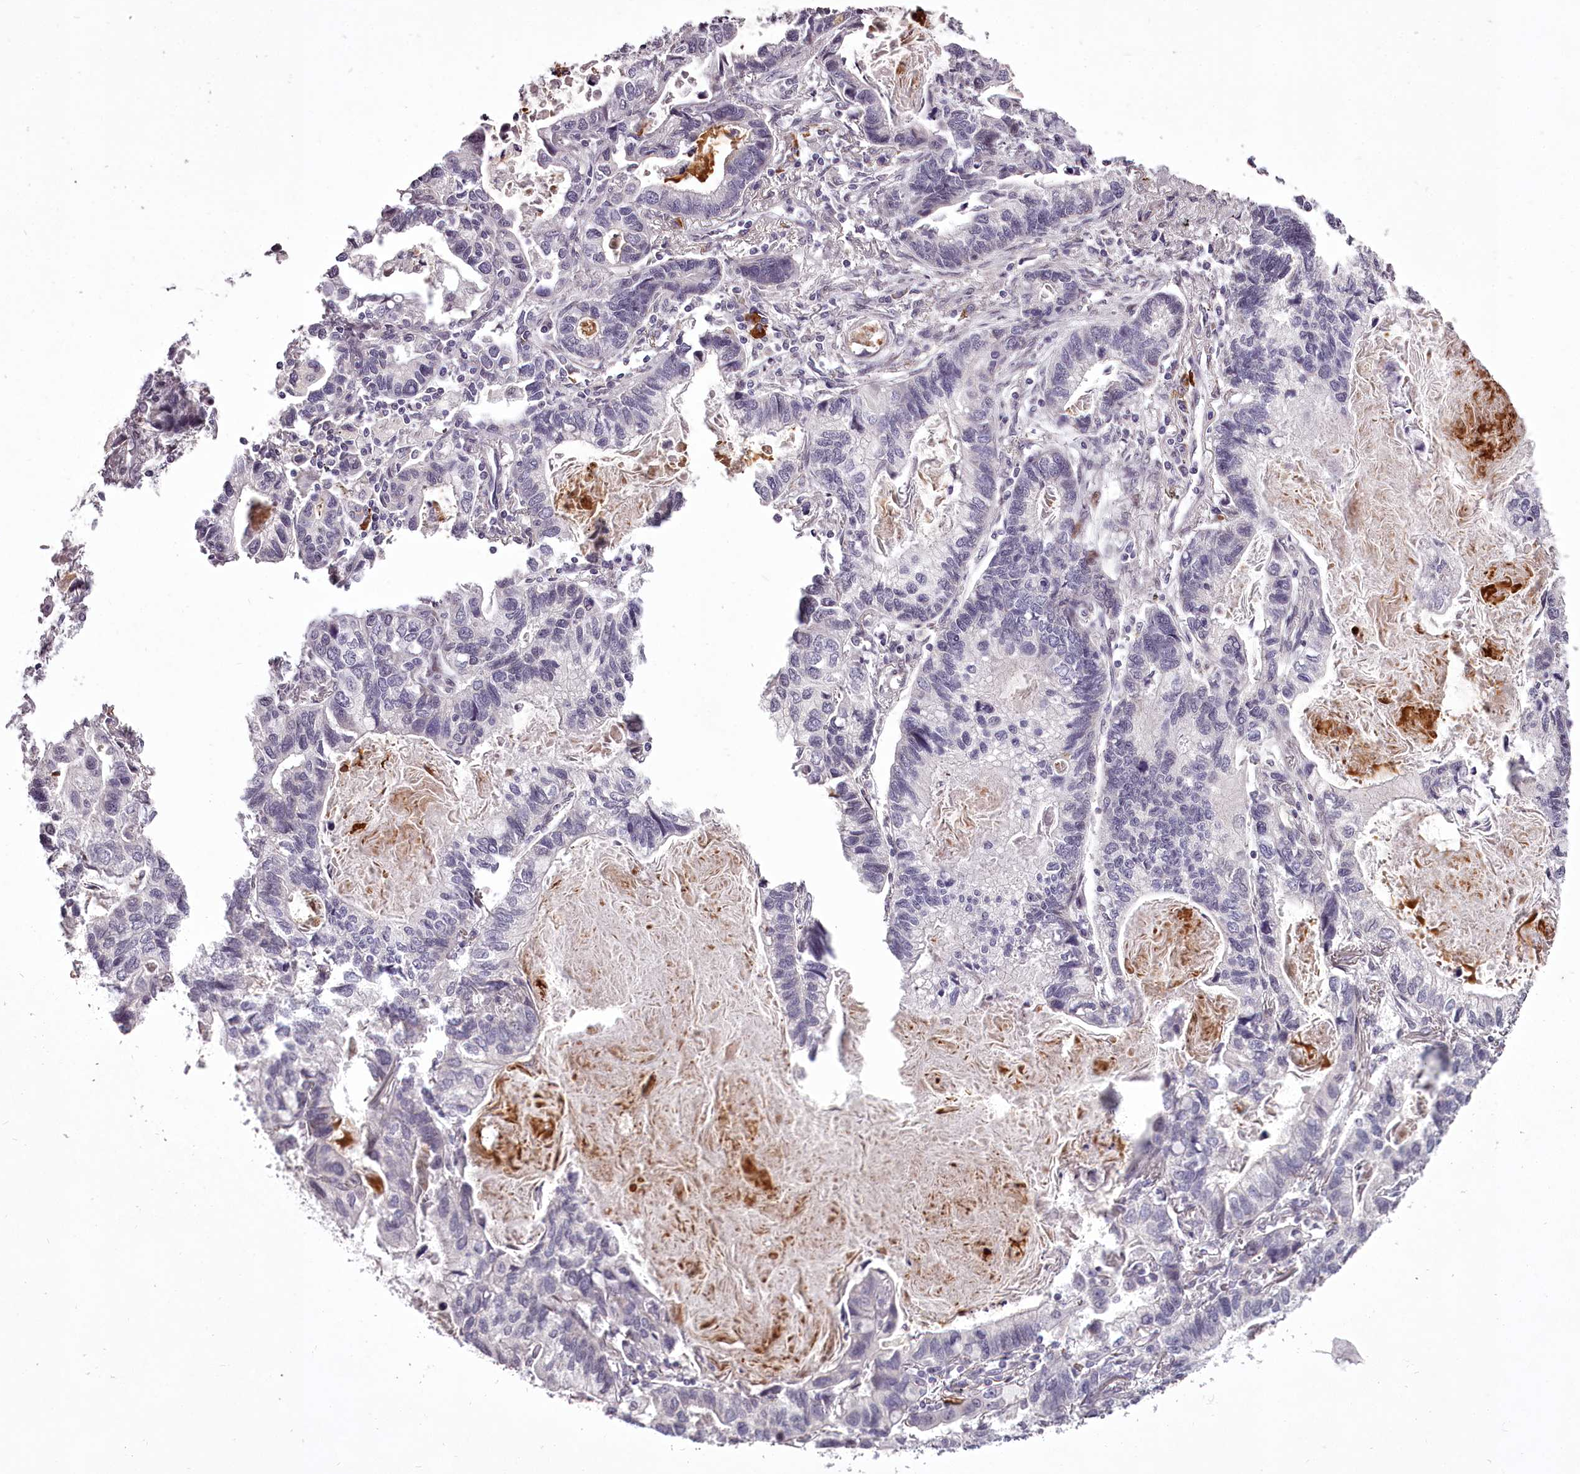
{"staining": {"intensity": "negative", "quantity": "none", "location": "none"}, "tissue": "lung cancer", "cell_type": "Tumor cells", "image_type": "cancer", "snomed": [{"axis": "morphology", "description": "Adenocarcinoma, NOS"}, {"axis": "topography", "description": "Lung"}], "caption": "IHC of lung cancer (adenocarcinoma) shows no expression in tumor cells.", "gene": "C1orf56", "patient": {"sex": "male", "age": 67}}